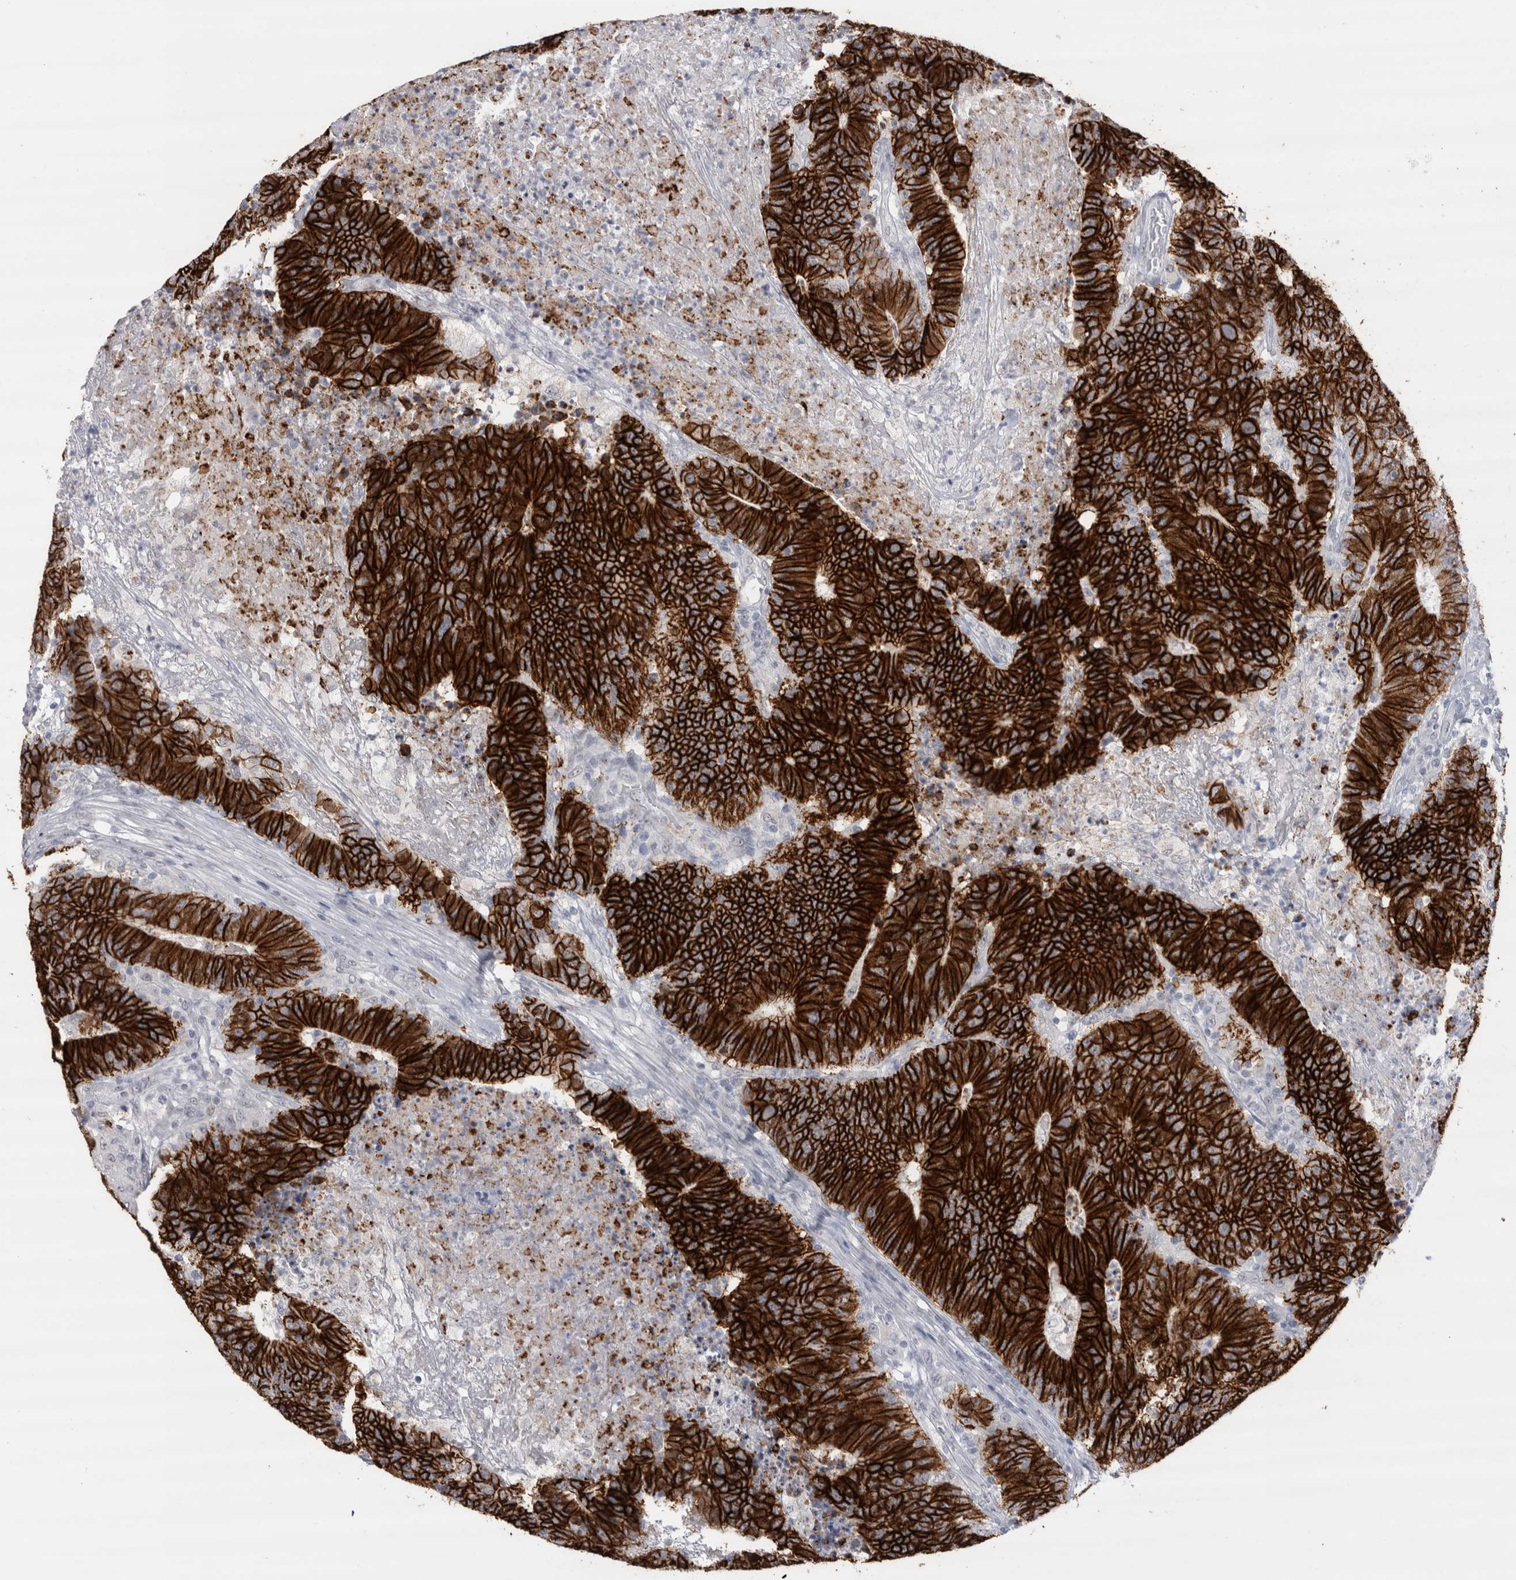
{"staining": {"intensity": "strong", "quantity": ">75%", "location": "cytoplasmic/membranous"}, "tissue": "colorectal cancer", "cell_type": "Tumor cells", "image_type": "cancer", "snomed": [{"axis": "morphology", "description": "Normal tissue, NOS"}, {"axis": "morphology", "description": "Adenocarcinoma, NOS"}, {"axis": "topography", "description": "Colon"}], "caption": "This is an image of immunohistochemistry (IHC) staining of colorectal cancer (adenocarcinoma), which shows strong expression in the cytoplasmic/membranous of tumor cells.", "gene": "CDH17", "patient": {"sex": "female", "age": 75}}